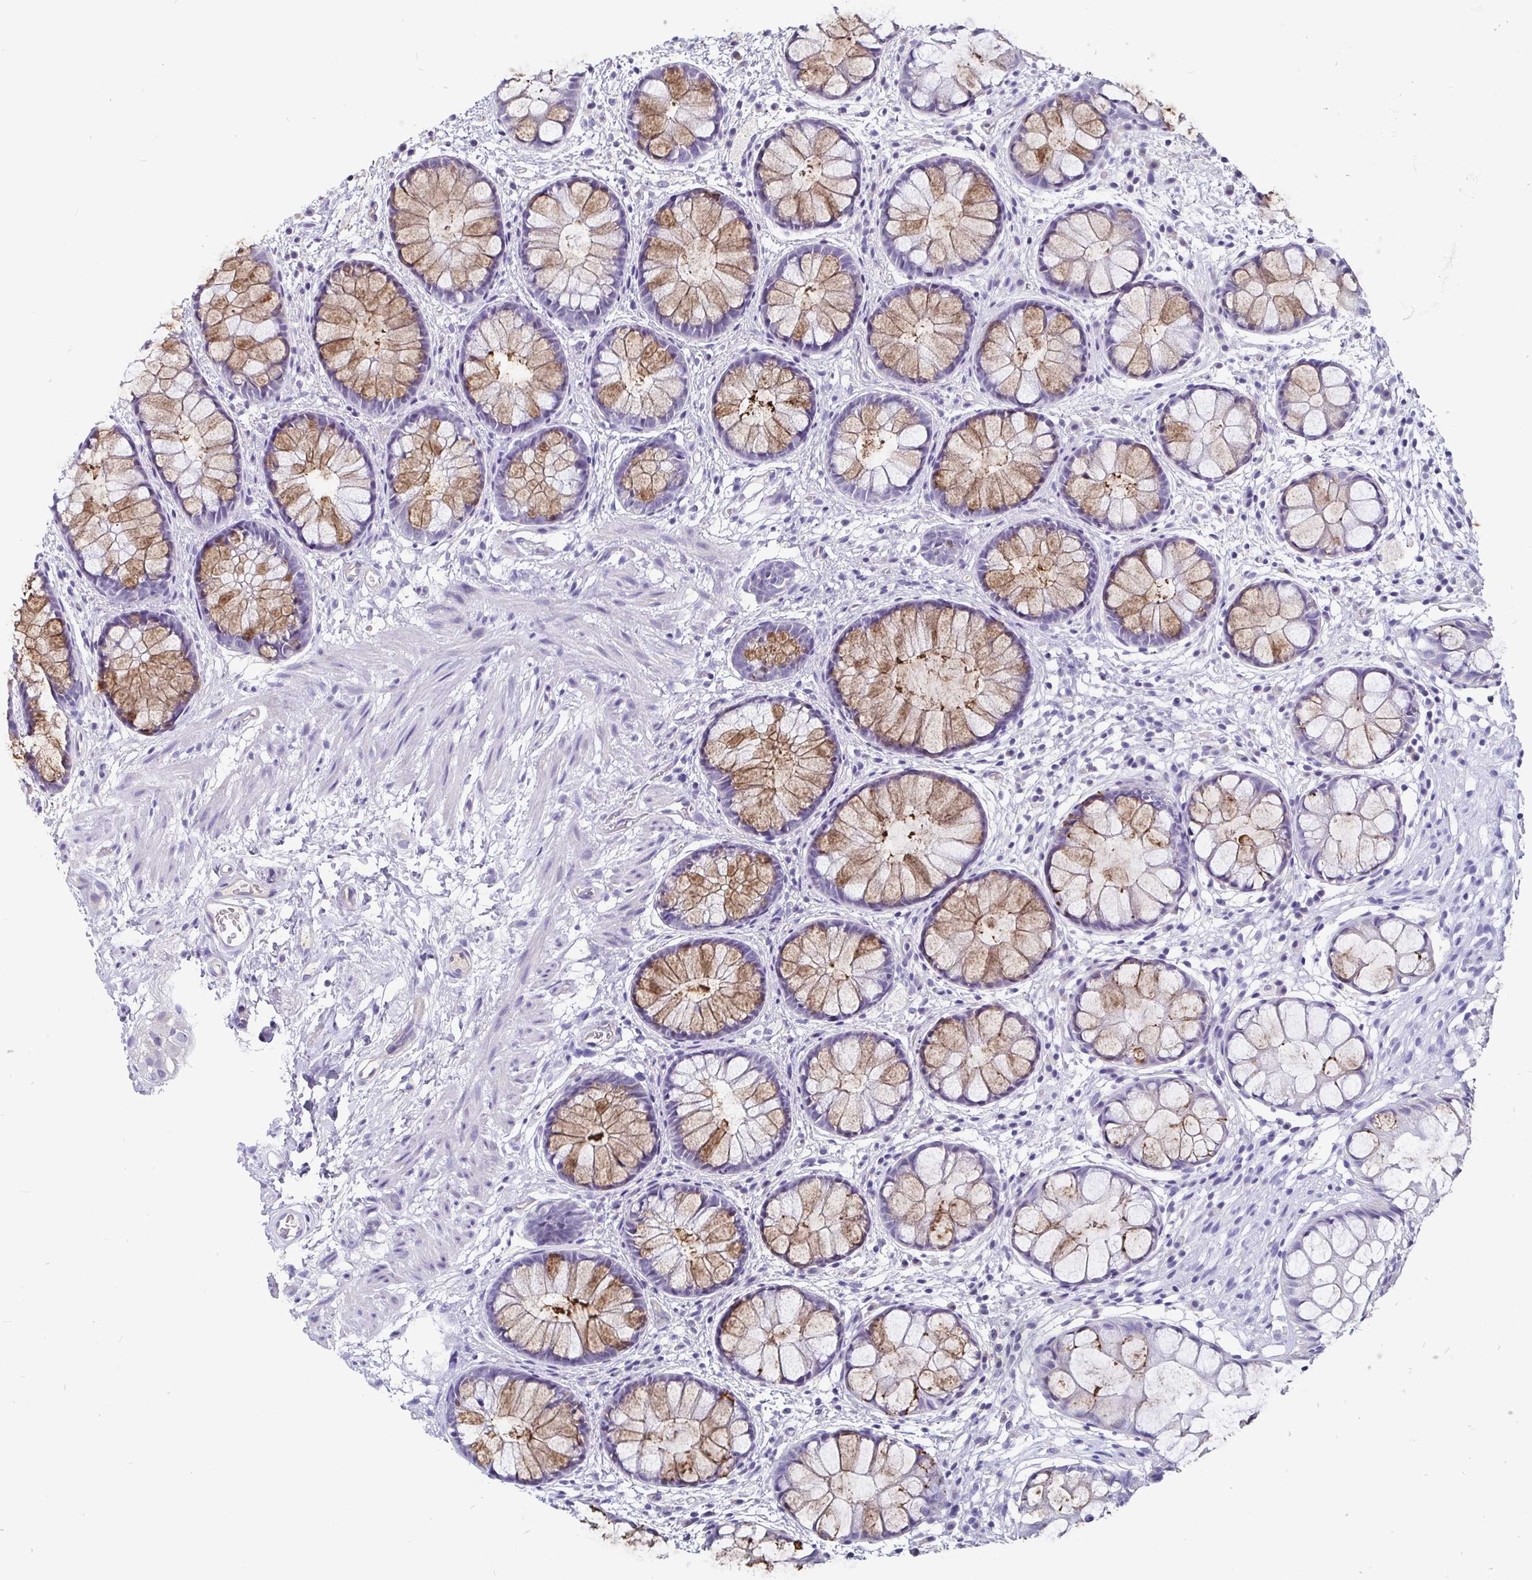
{"staining": {"intensity": "moderate", "quantity": ">75%", "location": "cytoplasmic/membranous"}, "tissue": "rectum", "cell_type": "Glandular cells", "image_type": "normal", "snomed": [{"axis": "morphology", "description": "Normal tissue, NOS"}, {"axis": "topography", "description": "Rectum"}], "caption": "Normal rectum exhibits moderate cytoplasmic/membranous expression in about >75% of glandular cells (brown staining indicates protein expression, while blue staining denotes nuclei)..", "gene": "ADAMTS6", "patient": {"sex": "female", "age": 62}}